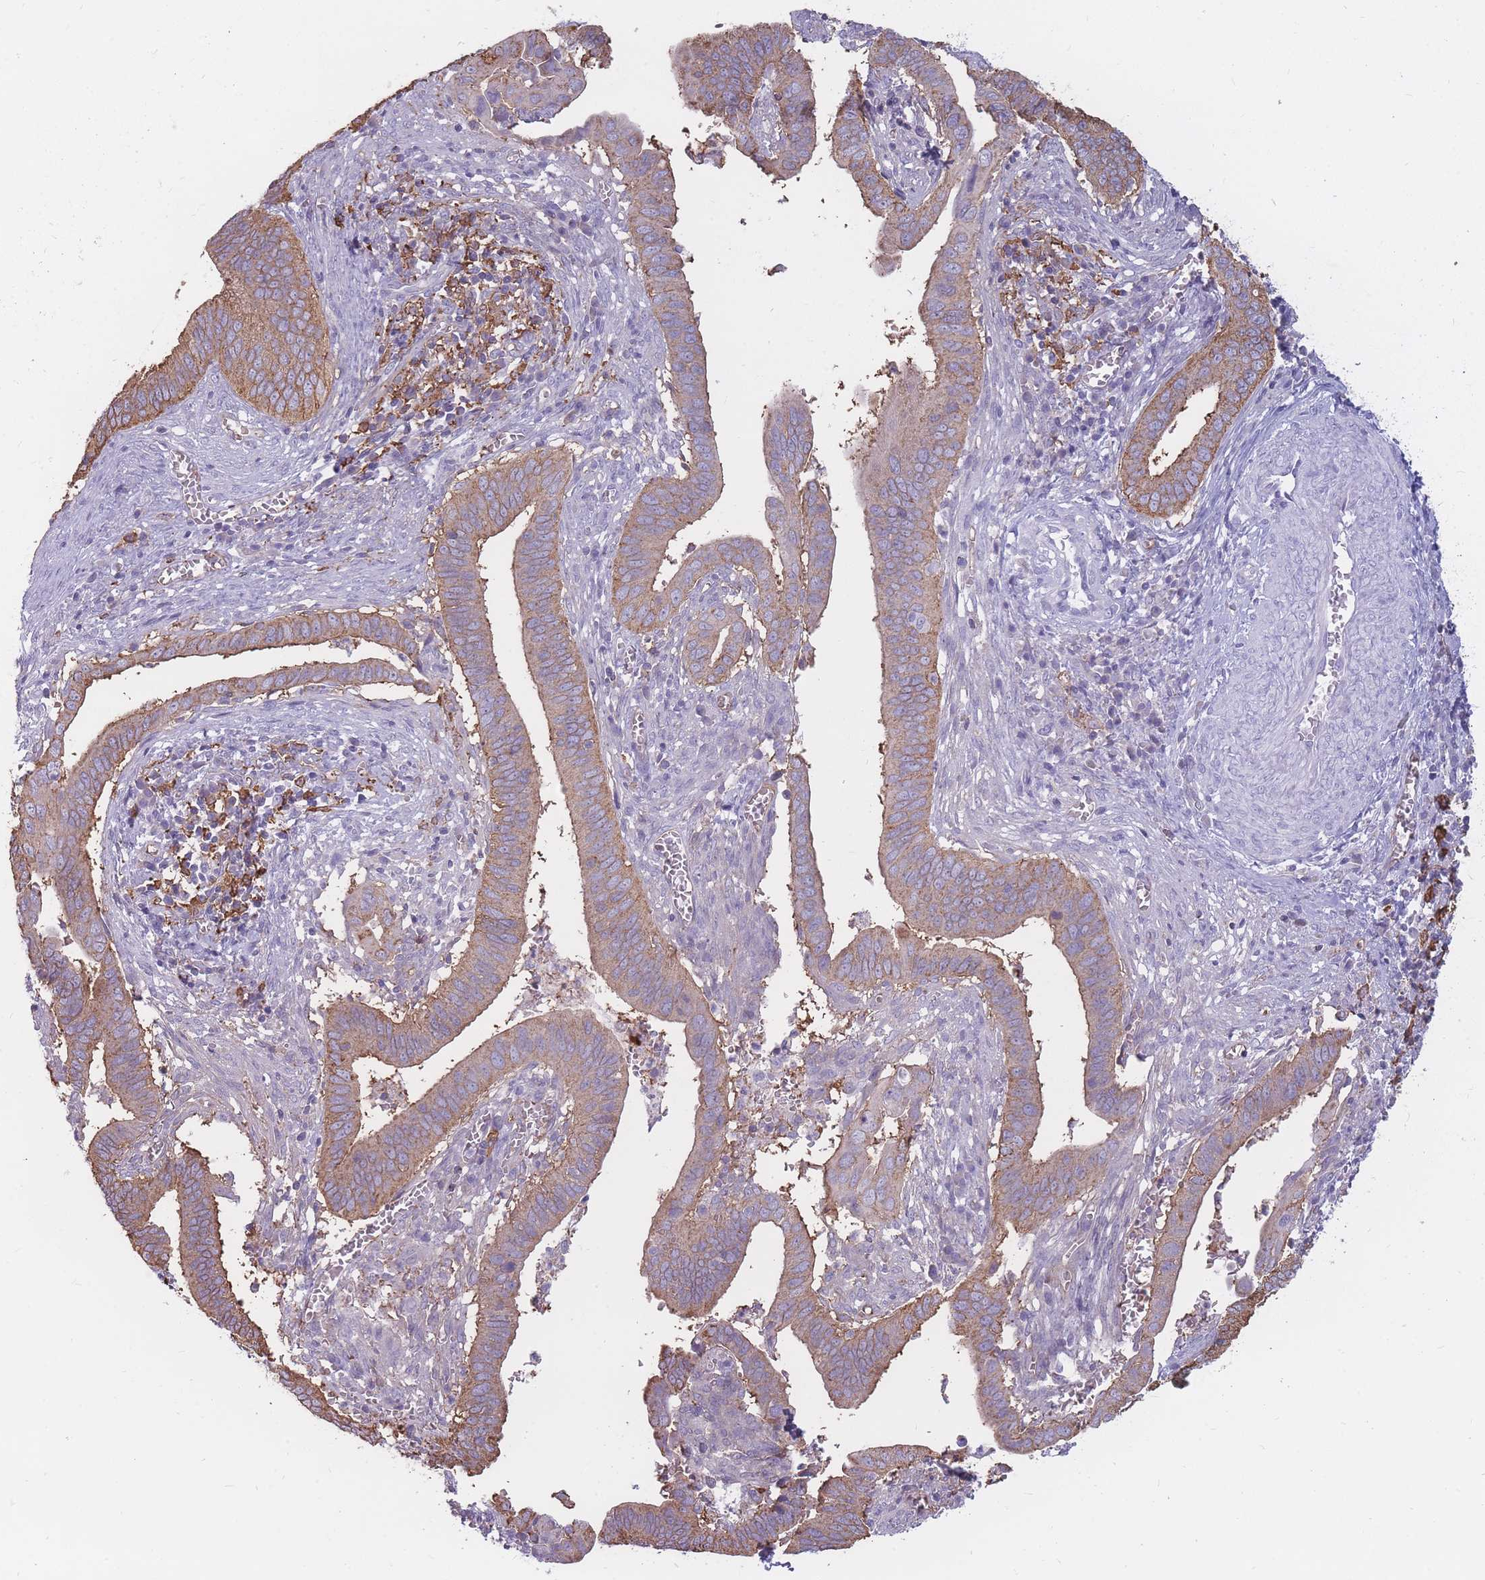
{"staining": {"intensity": "moderate", "quantity": ">75%", "location": "cytoplasmic/membranous"}, "tissue": "cervical cancer", "cell_type": "Tumor cells", "image_type": "cancer", "snomed": [{"axis": "morphology", "description": "Adenocarcinoma, NOS"}, {"axis": "topography", "description": "Cervix"}], "caption": "This is an image of immunohistochemistry staining of cervical cancer (adenocarcinoma), which shows moderate staining in the cytoplasmic/membranous of tumor cells.", "gene": "GNA11", "patient": {"sex": "female", "age": 42}}